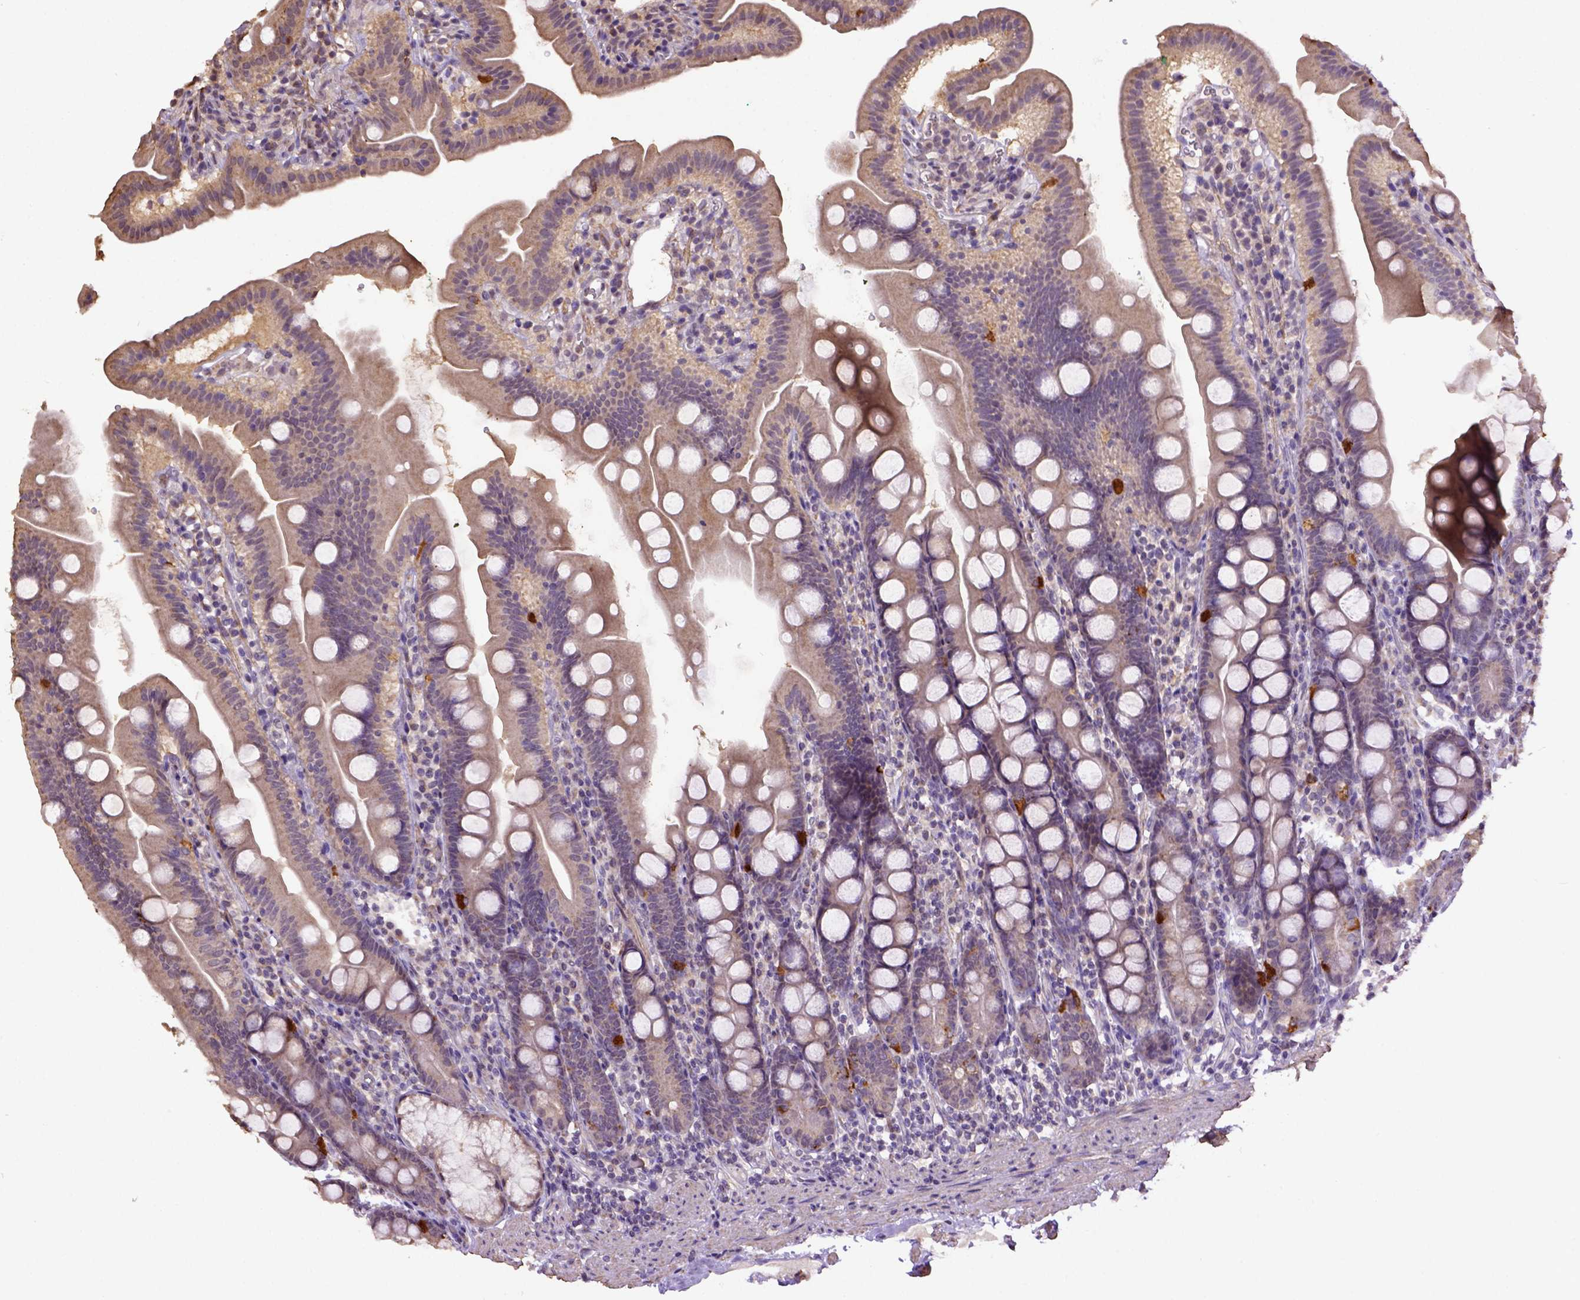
{"staining": {"intensity": "strong", "quantity": "<25%", "location": "cytoplasmic/membranous"}, "tissue": "duodenum", "cell_type": "Glandular cells", "image_type": "normal", "snomed": [{"axis": "morphology", "description": "Normal tissue, NOS"}, {"axis": "topography", "description": "Duodenum"}], "caption": "Unremarkable duodenum was stained to show a protein in brown. There is medium levels of strong cytoplasmic/membranous expression in approximately <25% of glandular cells.", "gene": "WDR17", "patient": {"sex": "female", "age": 67}}